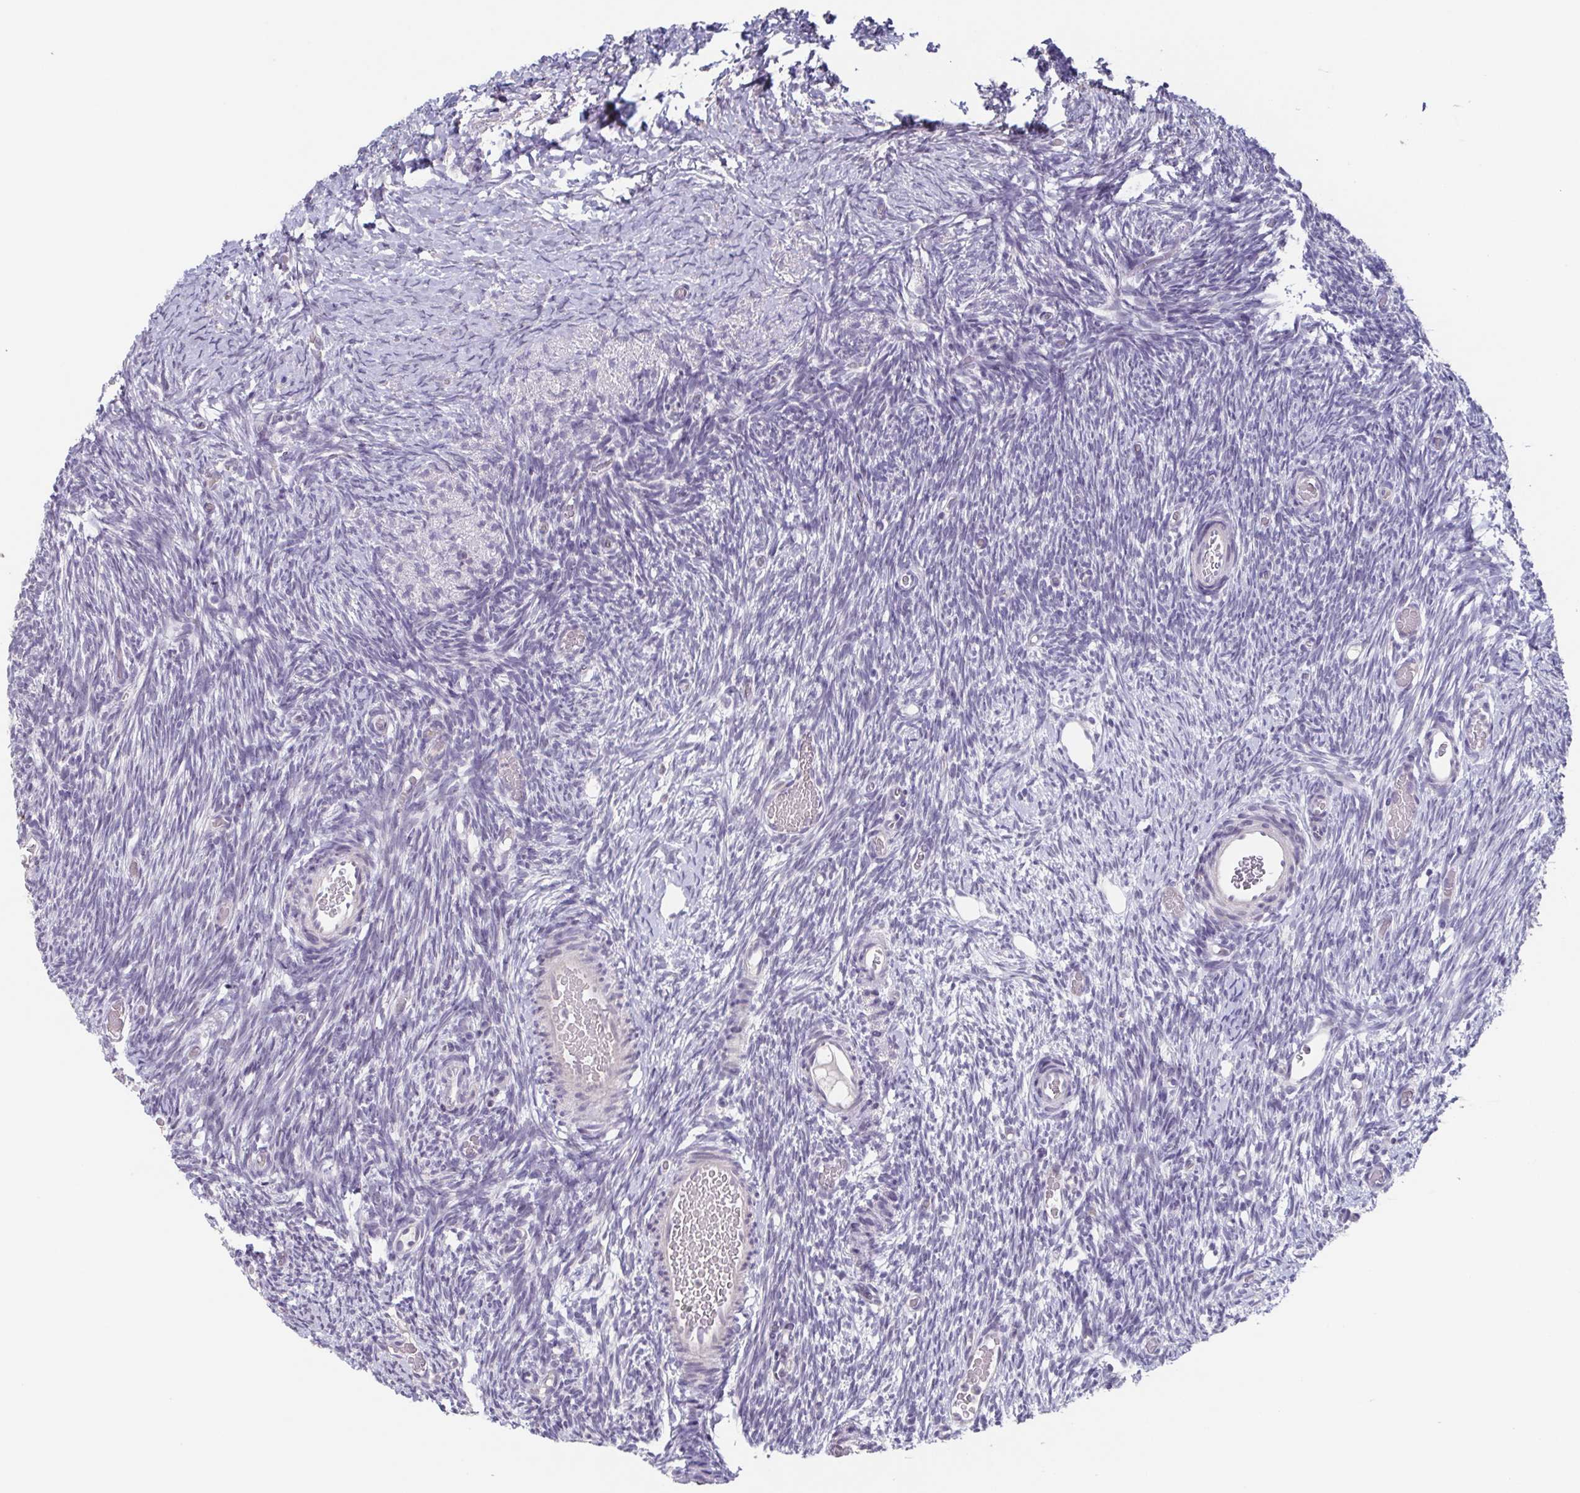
{"staining": {"intensity": "negative", "quantity": "none", "location": "none"}, "tissue": "ovary", "cell_type": "Follicle cells", "image_type": "normal", "snomed": [{"axis": "morphology", "description": "Normal tissue, NOS"}, {"axis": "topography", "description": "Ovary"}], "caption": "Immunohistochemistry (IHC) image of benign ovary: human ovary stained with DAB (3,3'-diaminobenzidine) shows no significant protein expression in follicle cells.", "gene": "GHRL", "patient": {"sex": "female", "age": 39}}